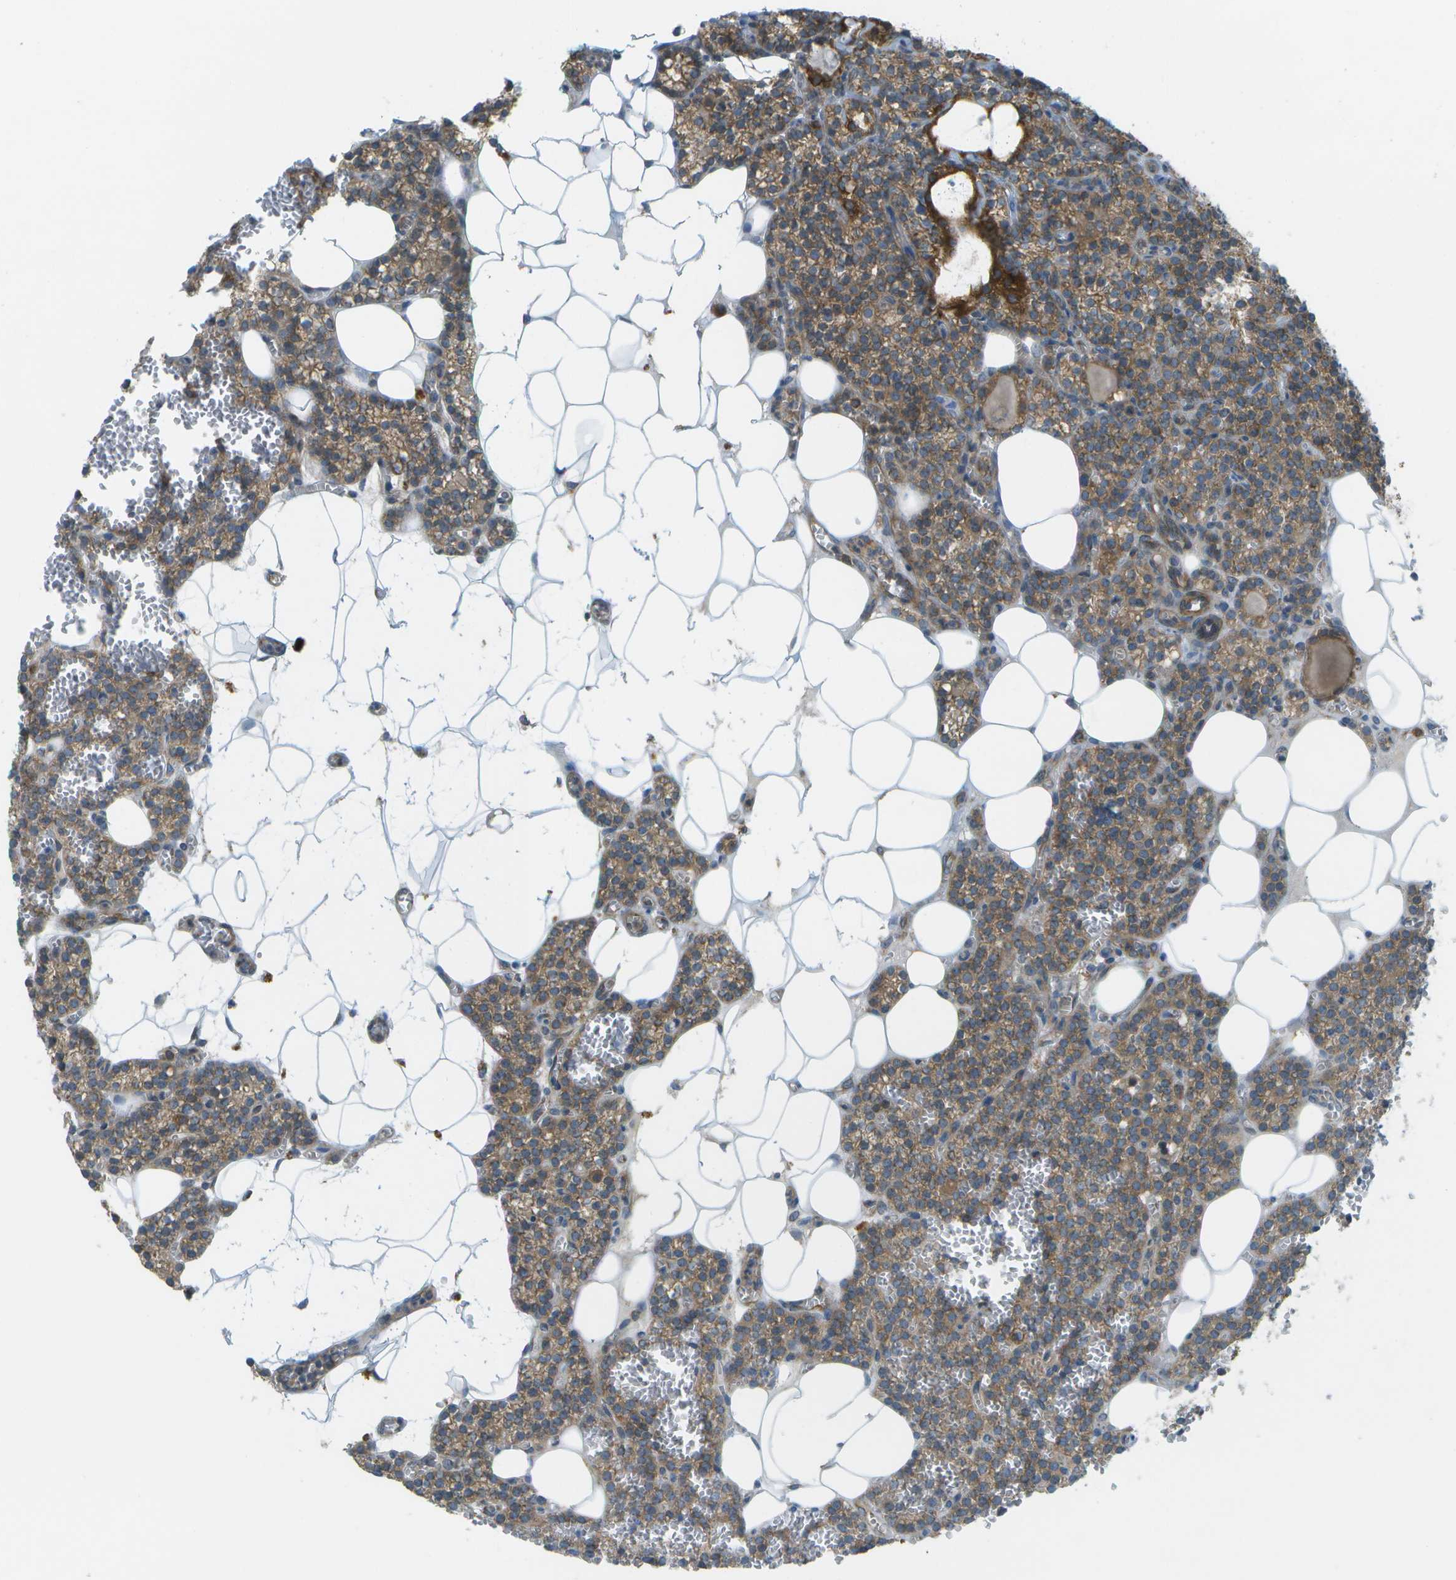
{"staining": {"intensity": "moderate", "quantity": ">75%", "location": "cytoplasmic/membranous"}, "tissue": "parathyroid gland", "cell_type": "Glandular cells", "image_type": "normal", "snomed": [{"axis": "morphology", "description": "Normal tissue, NOS"}, {"axis": "morphology", "description": "Adenoma, NOS"}, {"axis": "topography", "description": "Parathyroid gland"}], "caption": "The histopathology image reveals staining of benign parathyroid gland, revealing moderate cytoplasmic/membranous protein expression (brown color) within glandular cells. (brown staining indicates protein expression, while blue staining denotes nuclei).", "gene": "WNK2", "patient": {"sex": "female", "age": 58}}